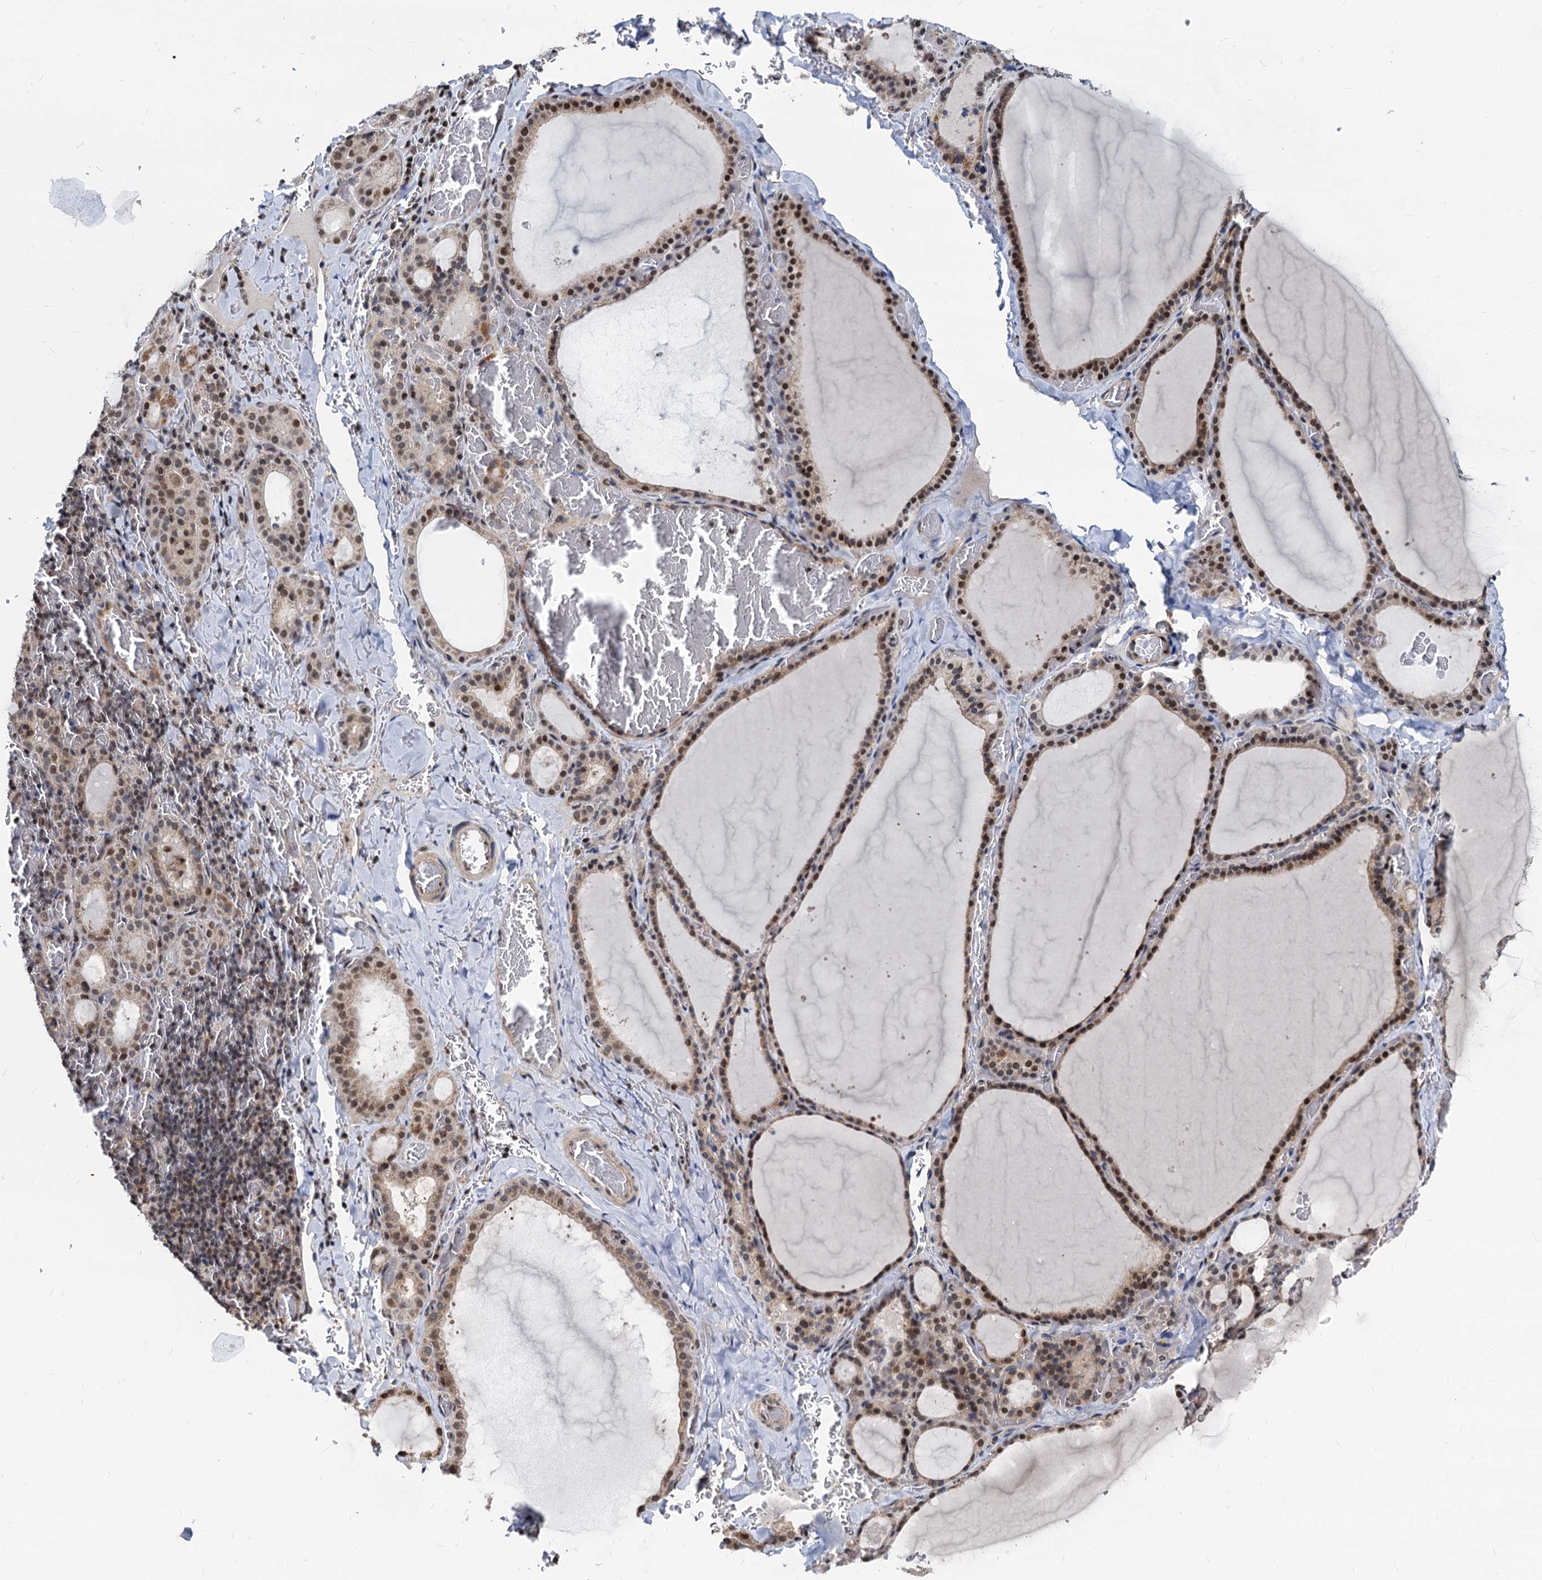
{"staining": {"intensity": "moderate", "quantity": ">75%", "location": "nuclear"}, "tissue": "thyroid gland", "cell_type": "Glandular cells", "image_type": "normal", "snomed": [{"axis": "morphology", "description": "Normal tissue, NOS"}, {"axis": "topography", "description": "Thyroid gland"}], "caption": "Protein analysis of benign thyroid gland demonstrates moderate nuclear expression in about >75% of glandular cells. The staining was performed using DAB, with brown indicating positive protein expression. Nuclei are stained blue with hematoxylin.", "gene": "UBLCP1", "patient": {"sex": "female", "age": 39}}